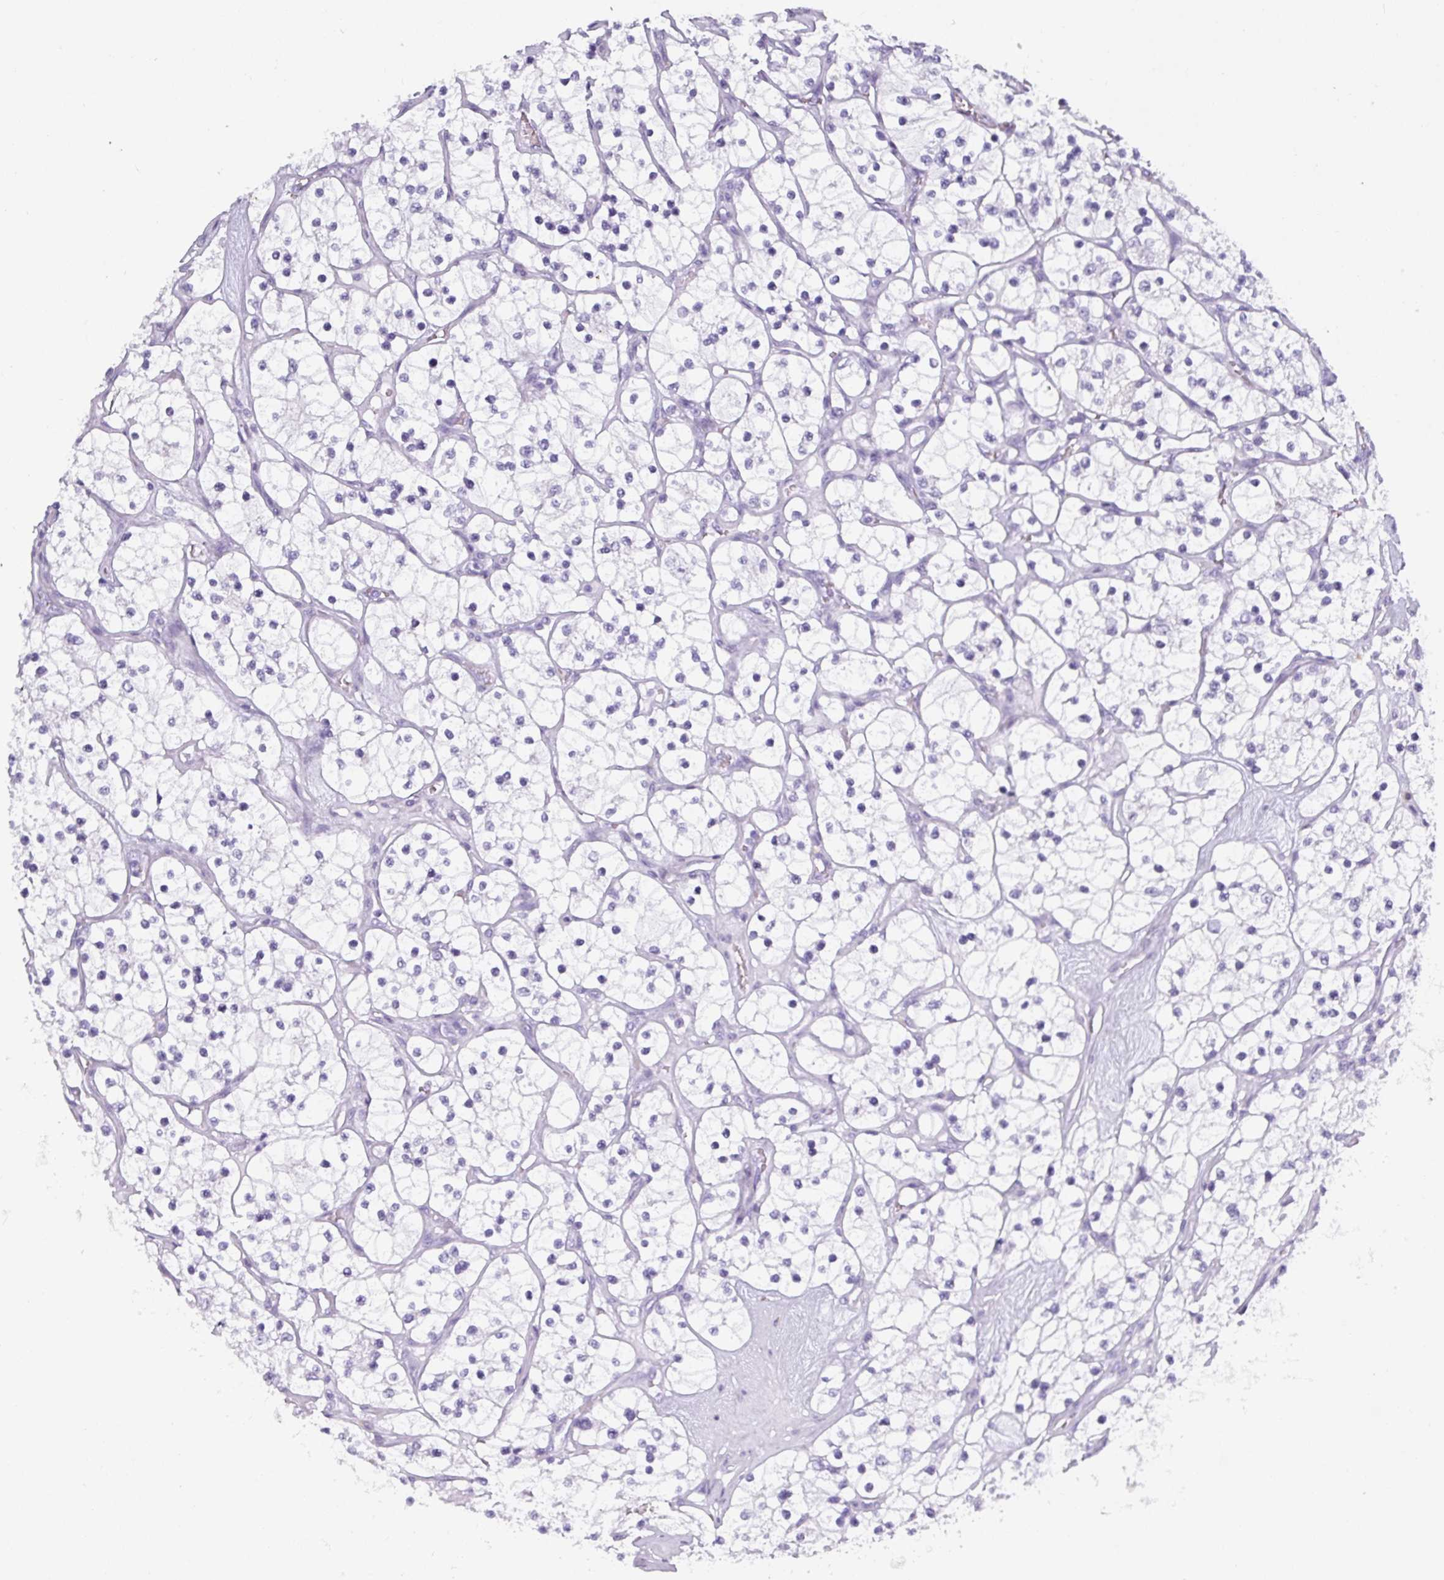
{"staining": {"intensity": "negative", "quantity": "none", "location": "none"}, "tissue": "renal cancer", "cell_type": "Tumor cells", "image_type": "cancer", "snomed": [{"axis": "morphology", "description": "Adenocarcinoma, NOS"}, {"axis": "topography", "description": "Kidney"}], "caption": "Immunohistochemistry of human renal cancer (adenocarcinoma) reveals no expression in tumor cells.", "gene": "CRYBB2", "patient": {"sex": "female", "age": 69}}